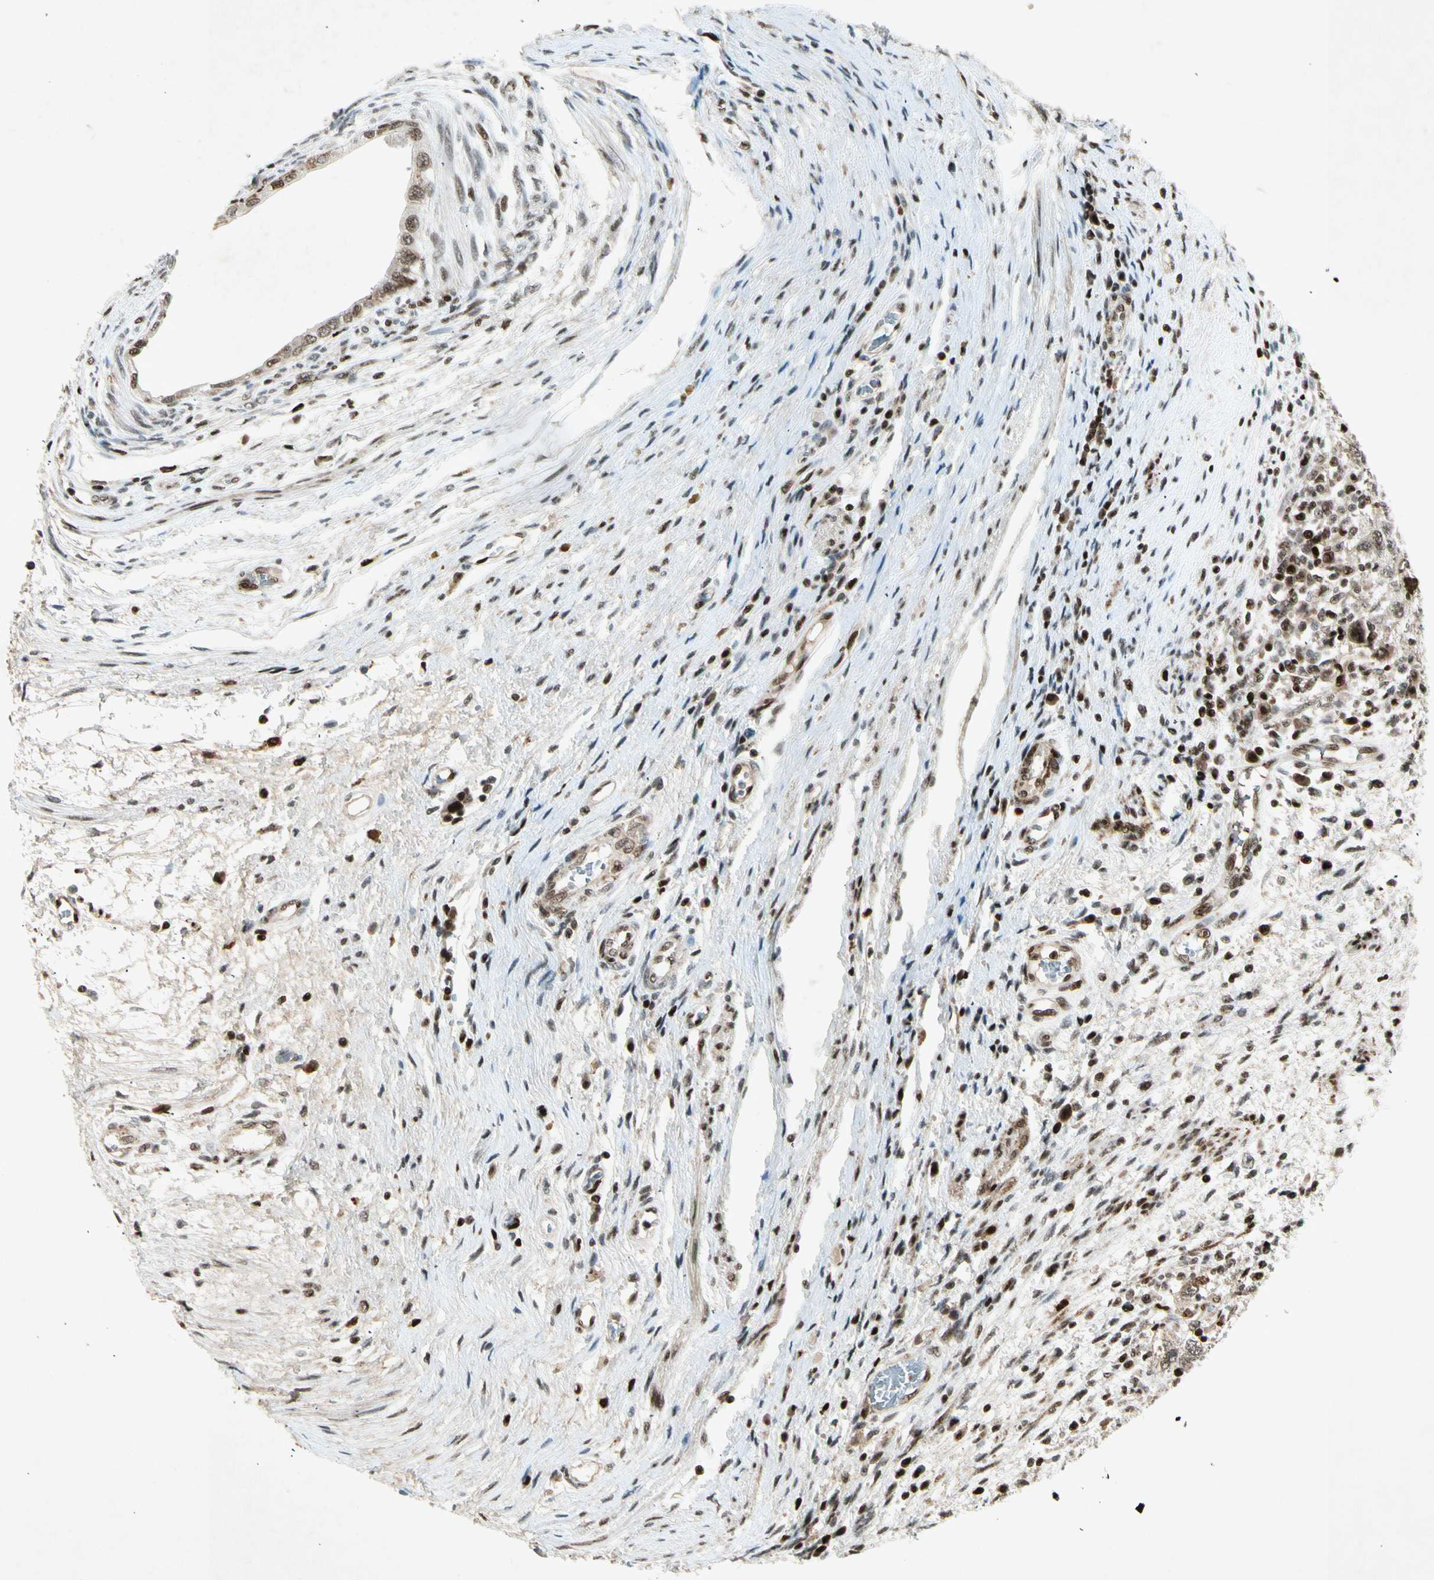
{"staining": {"intensity": "moderate", "quantity": ">75%", "location": "nuclear"}, "tissue": "testis cancer", "cell_type": "Tumor cells", "image_type": "cancer", "snomed": [{"axis": "morphology", "description": "Carcinoma, Embryonal, NOS"}, {"axis": "topography", "description": "Testis"}], "caption": "IHC photomicrograph of neoplastic tissue: embryonal carcinoma (testis) stained using immunohistochemistry displays medium levels of moderate protein expression localized specifically in the nuclear of tumor cells, appearing as a nuclear brown color.", "gene": "RNF43", "patient": {"sex": "male", "age": 26}}